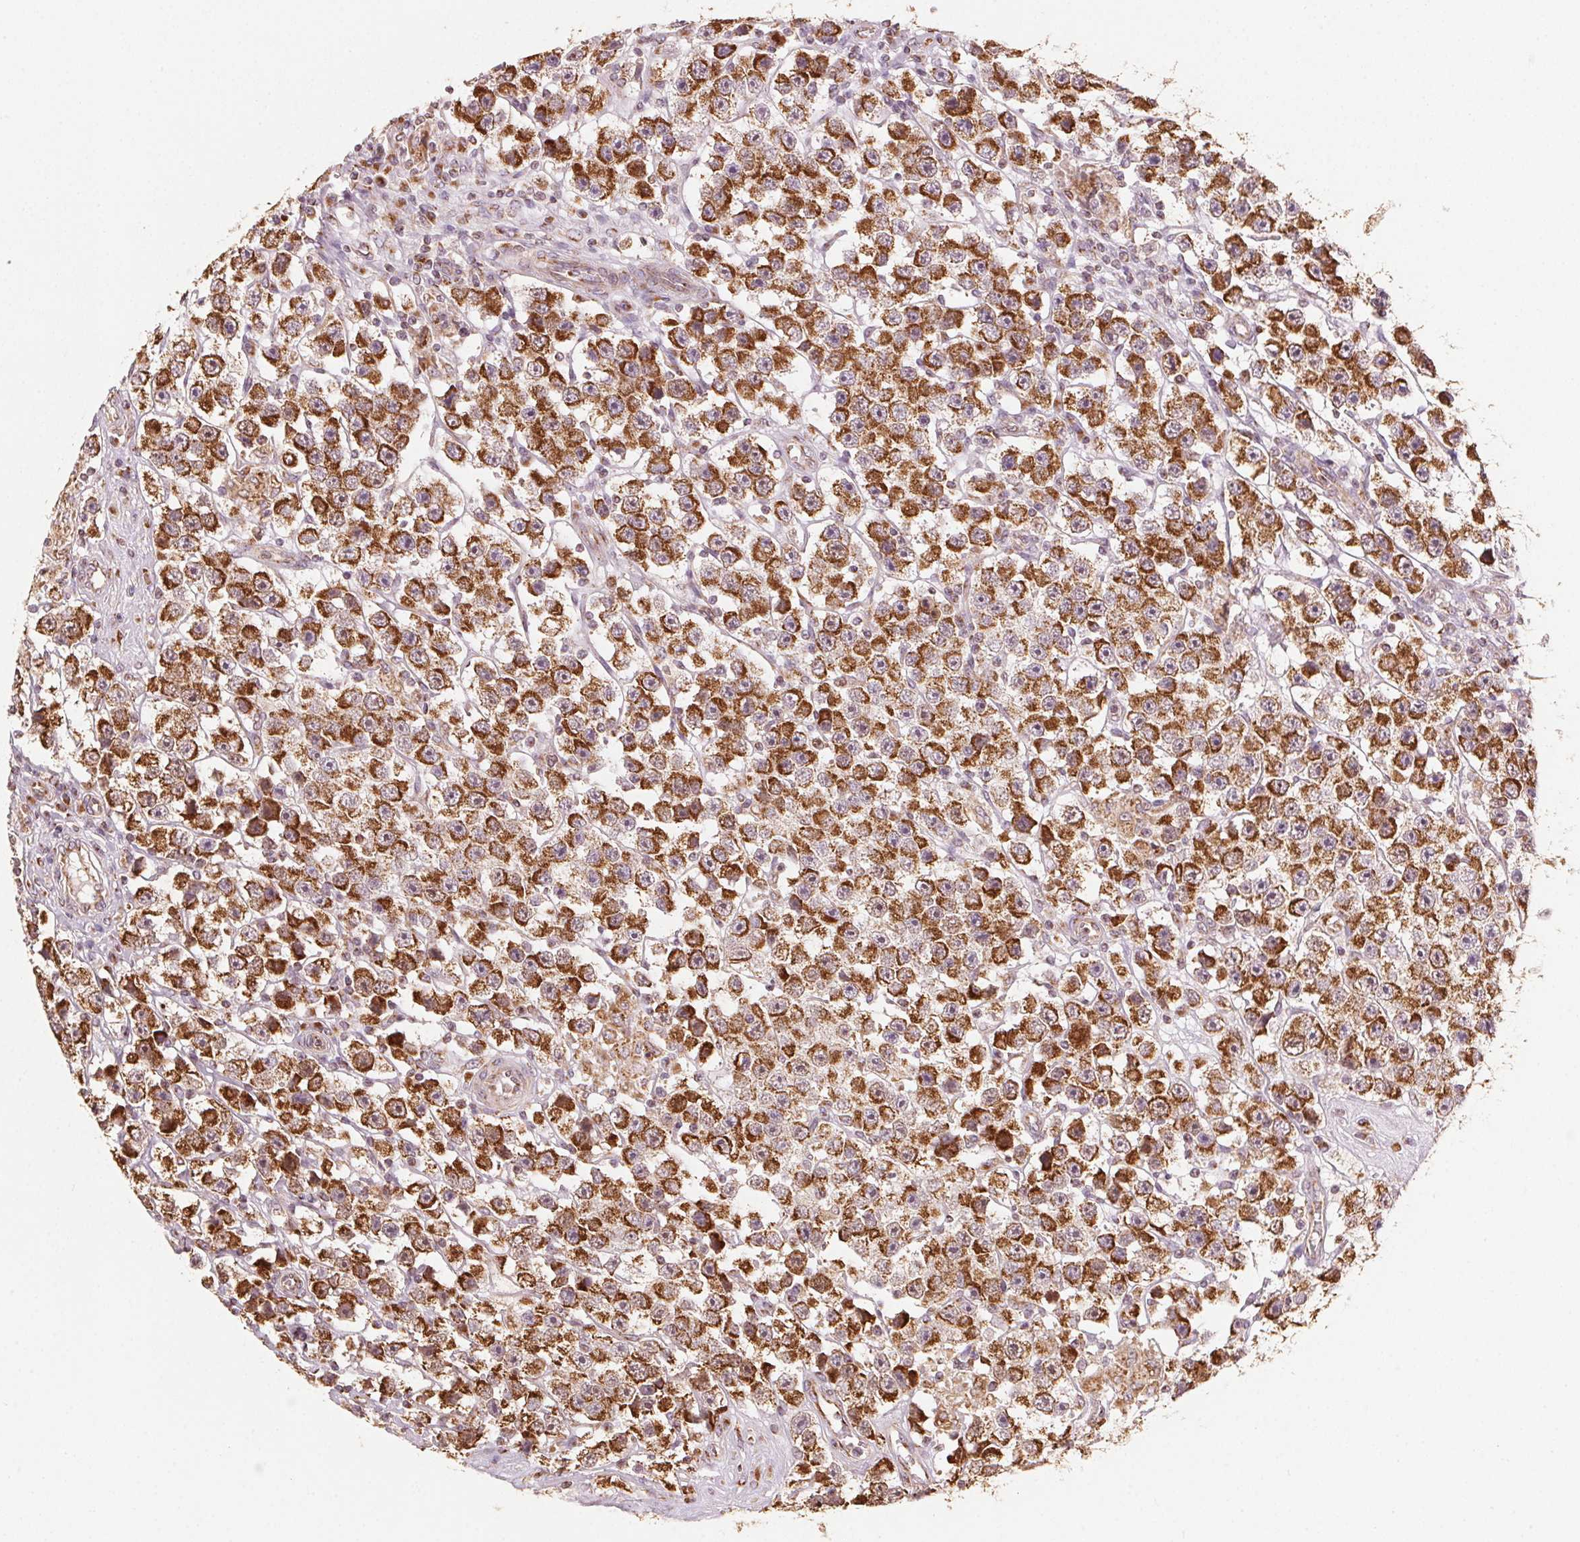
{"staining": {"intensity": "strong", "quantity": ">75%", "location": "cytoplasmic/membranous"}, "tissue": "testis cancer", "cell_type": "Tumor cells", "image_type": "cancer", "snomed": [{"axis": "morphology", "description": "Seminoma, NOS"}, {"axis": "topography", "description": "Testis"}], "caption": "IHC (DAB) staining of human testis seminoma reveals strong cytoplasmic/membranous protein positivity in about >75% of tumor cells.", "gene": "TOMM70", "patient": {"sex": "male", "age": 45}}